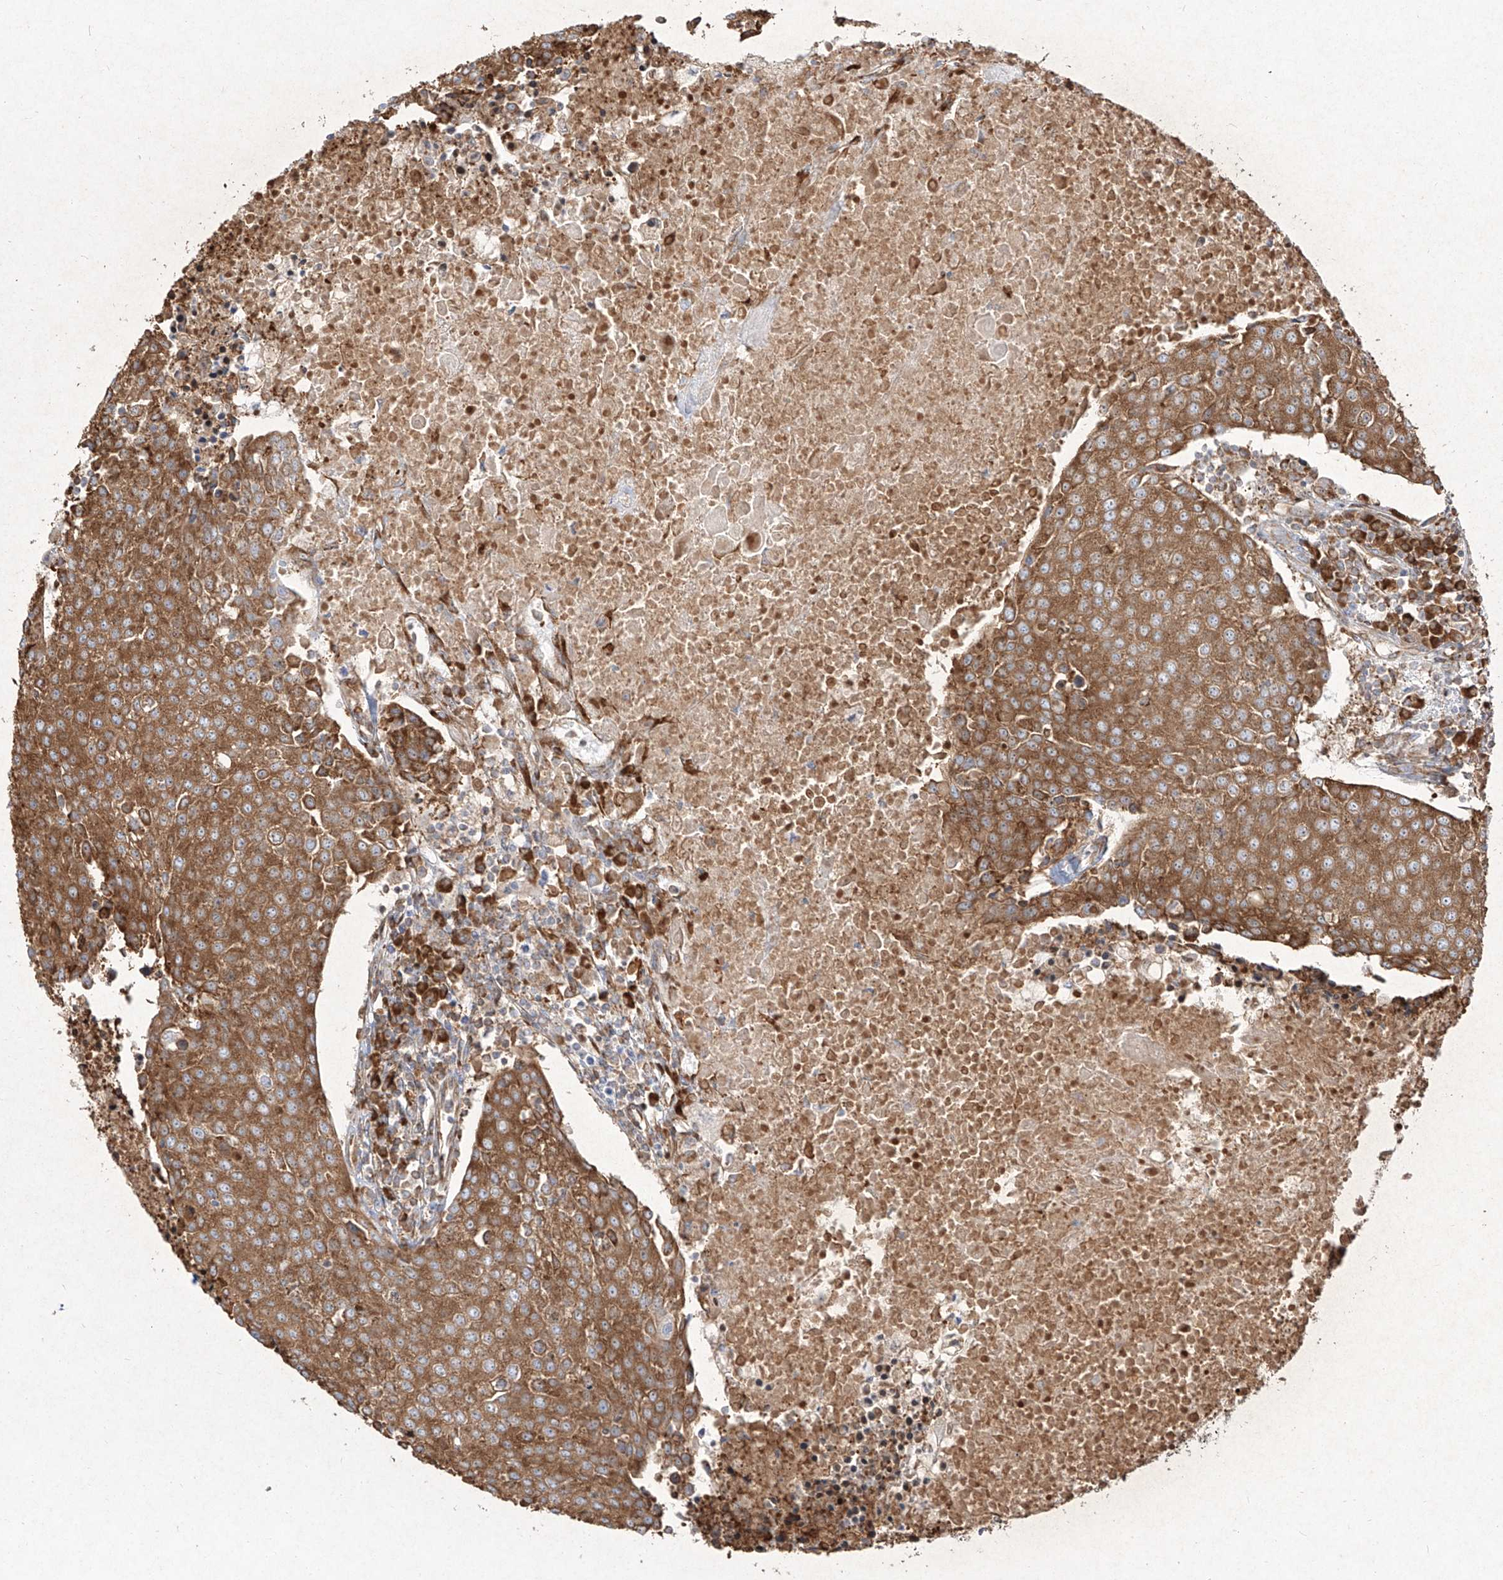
{"staining": {"intensity": "strong", "quantity": ">75%", "location": "cytoplasmic/membranous"}, "tissue": "urothelial cancer", "cell_type": "Tumor cells", "image_type": "cancer", "snomed": [{"axis": "morphology", "description": "Urothelial carcinoma, High grade"}, {"axis": "topography", "description": "Urinary bladder"}], "caption": "Immunohistochemistry image of neoplastic tissue: urothelial cancer stained using immunohistochemistry (IHC) reveals high levels of strong protein expression localized specifically in the cytoplasmic/membranous of tumor cells, appearing as a cytoplasmic/membranous brown color.", "gene": "RPS25", "patient": {"sex": "female", "age": 85}}